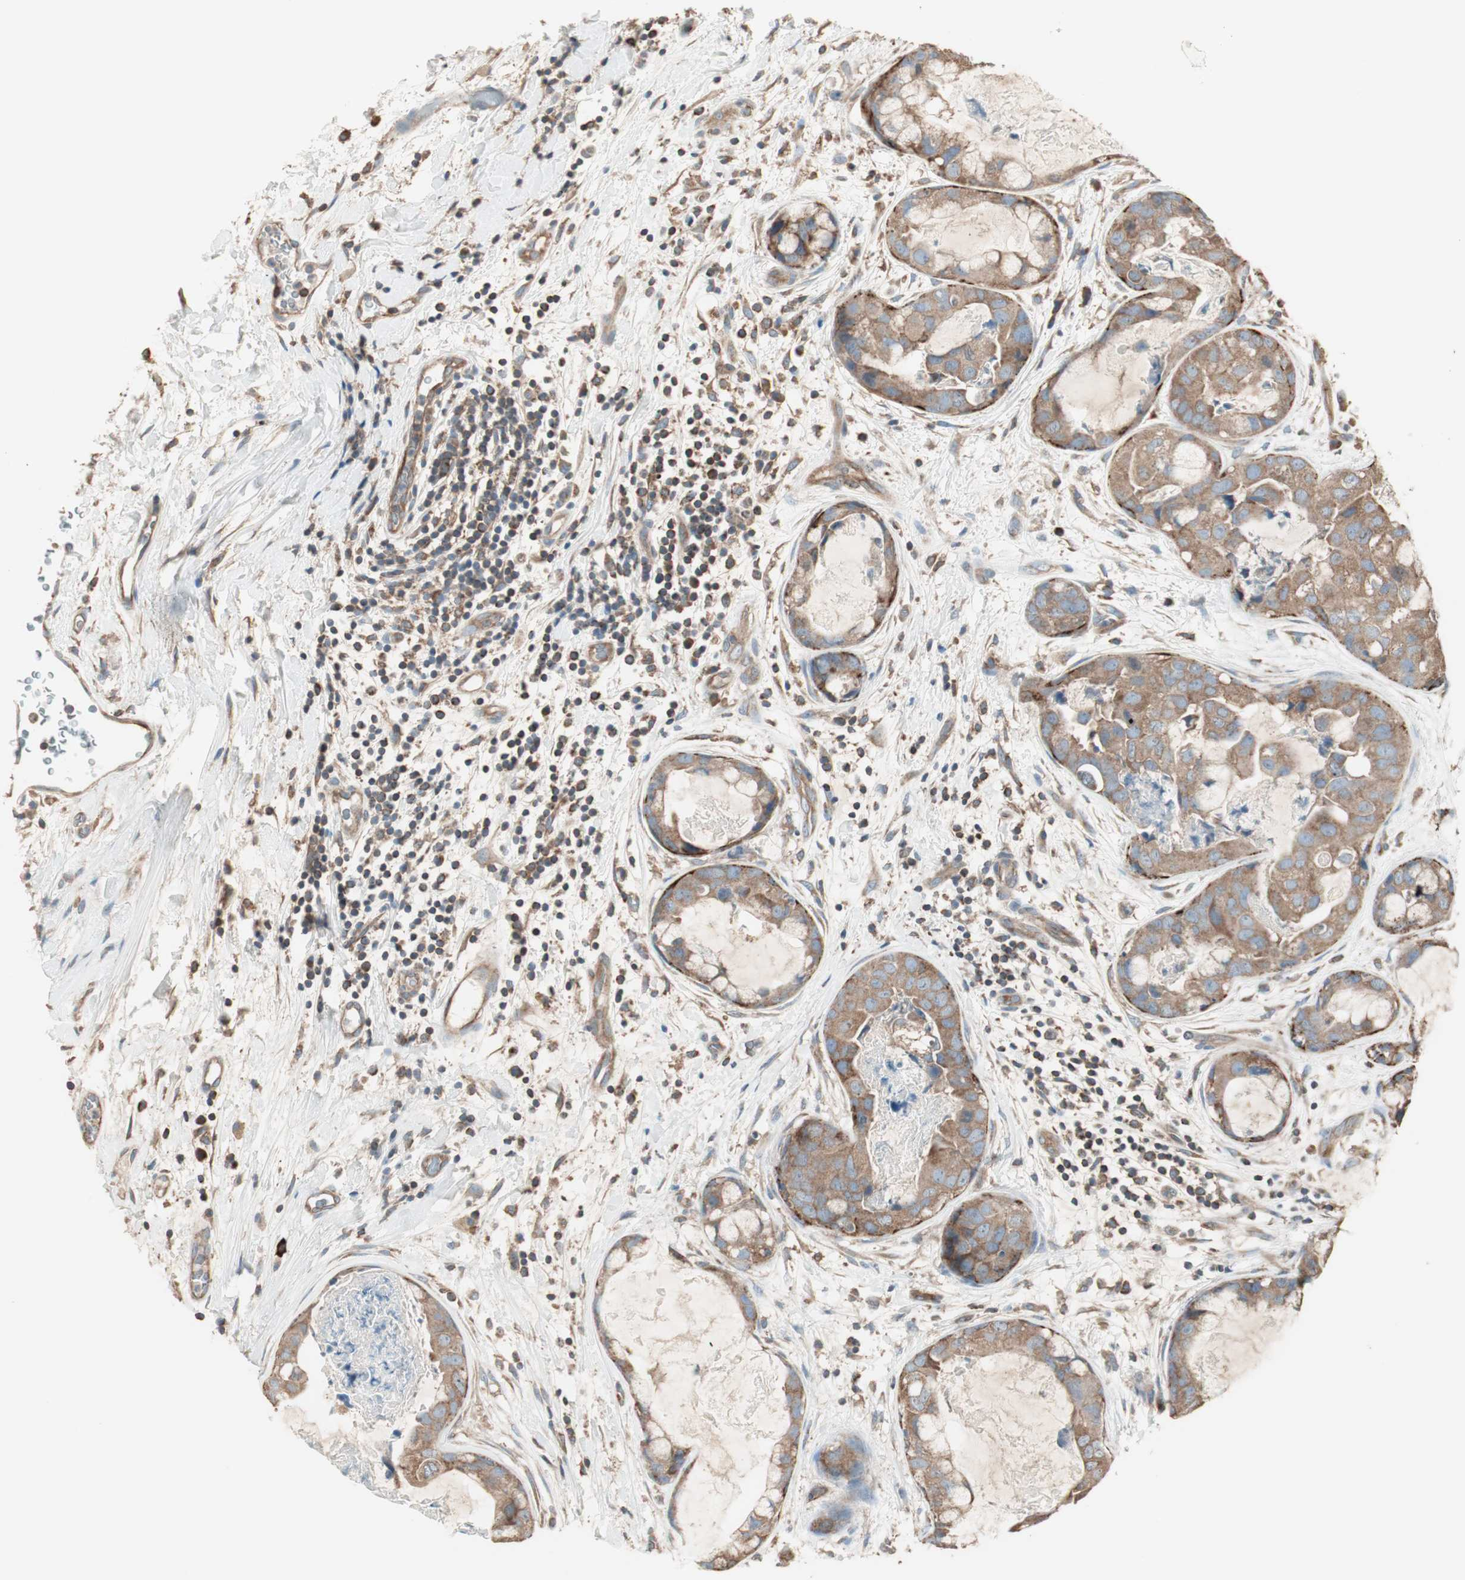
{"staining": {"intensity": "moderate", "quantity": ">75%", "location": "cytoplasmic/membranous"}, "tissue": "breast cancer", "cell_type": "Tumor cells", "image_type": "cancer", "snomed": [{"axis": "morphology", "description": "Duct carcinoma"}, {"axis": "topography", "description": "Breast"}], "caption": "This is a micrograph of immunohistochemistry (IHC) staining of breast cancer, which shows moderate staining in the cytoplasmic/membranous of tumor cells.", "gene": "CC2D1A", "patient": {"sex": "female", "age": 40}}